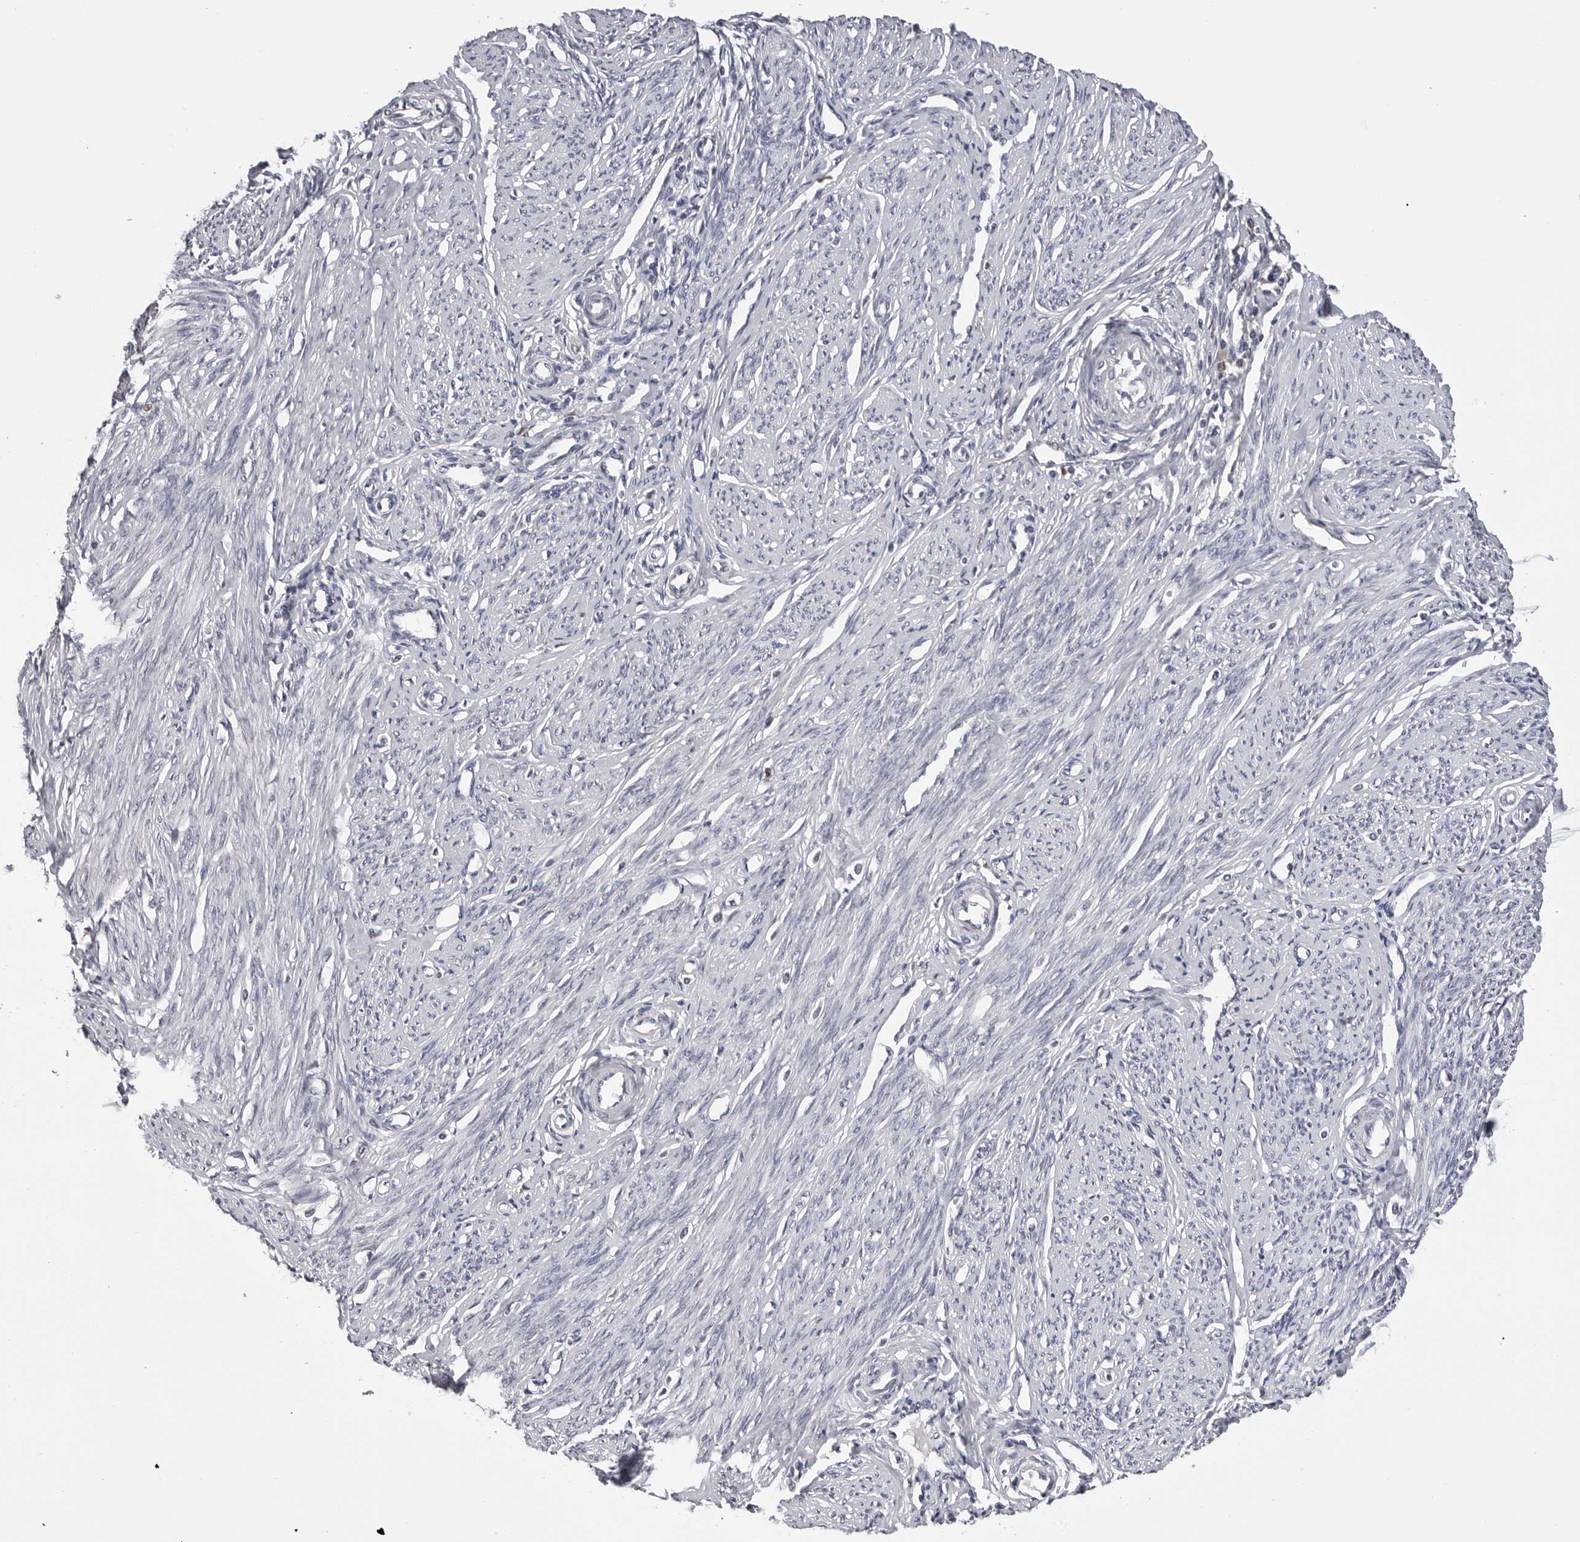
{"staining": {"intensity": "negative", "quantity": "none", "location": "none"}, "tissue": "endometrium", "cell_type": "Cells in endometrial stroma", "image_type": "normal", "snomed": [{"axis": "morphology", "description": "Normal tissue, NOS"}, {"axis": "topography", "description": "Endometrium"}], "caption": "An immunohistochemistry photomicrograph of unremarkable endometrium is shown. There is no staining in cells in endometrial stroma of endometrium.", "gene": "TRMT13", "patient": {"sex": "female", "age": 56}}